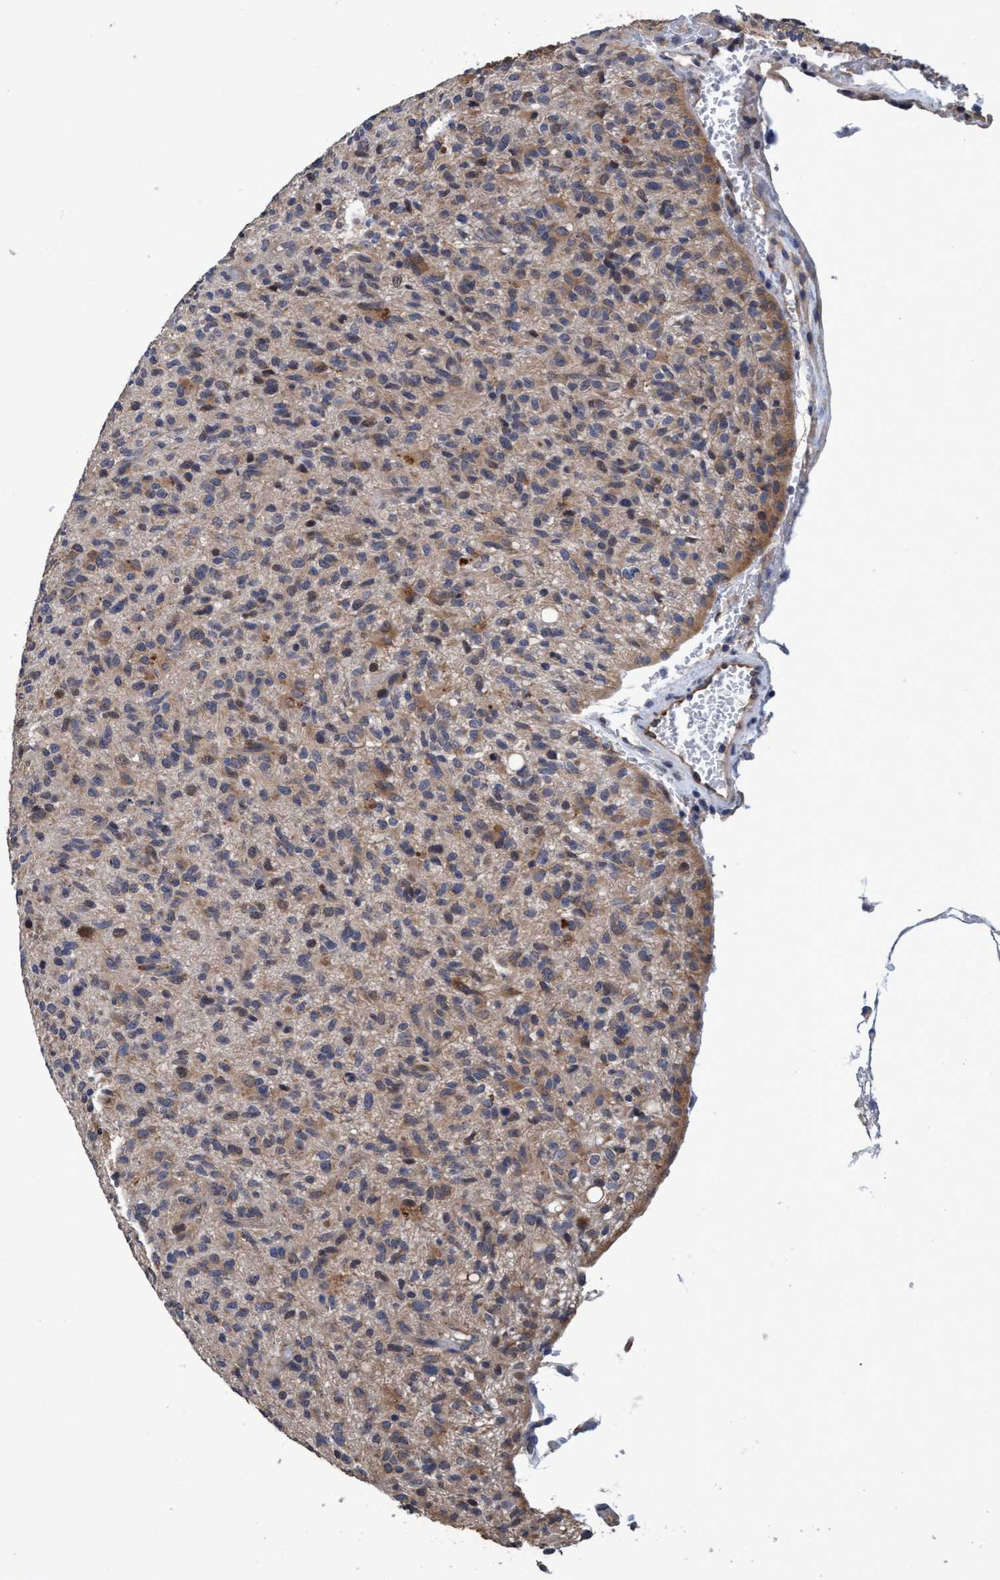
{"staining": {"intensity": "weak", "quantity": "<25%", "location": "cytoplasmic/membranous"}, "tissue": "glioma", "cell_type": "Tumor cells", "image_type": "cancer", "snomed": [{"axis": "morphology", "description": "Glioma, malignant, High grade"}, {"axis": "topography", "description": "Brain"}], "caption": "IHC of malignant glioma (high-grade) shows no expression in tumor cells.", "gene": "CALCOCO2", "patient": {"sex": "male", "age": 71}}